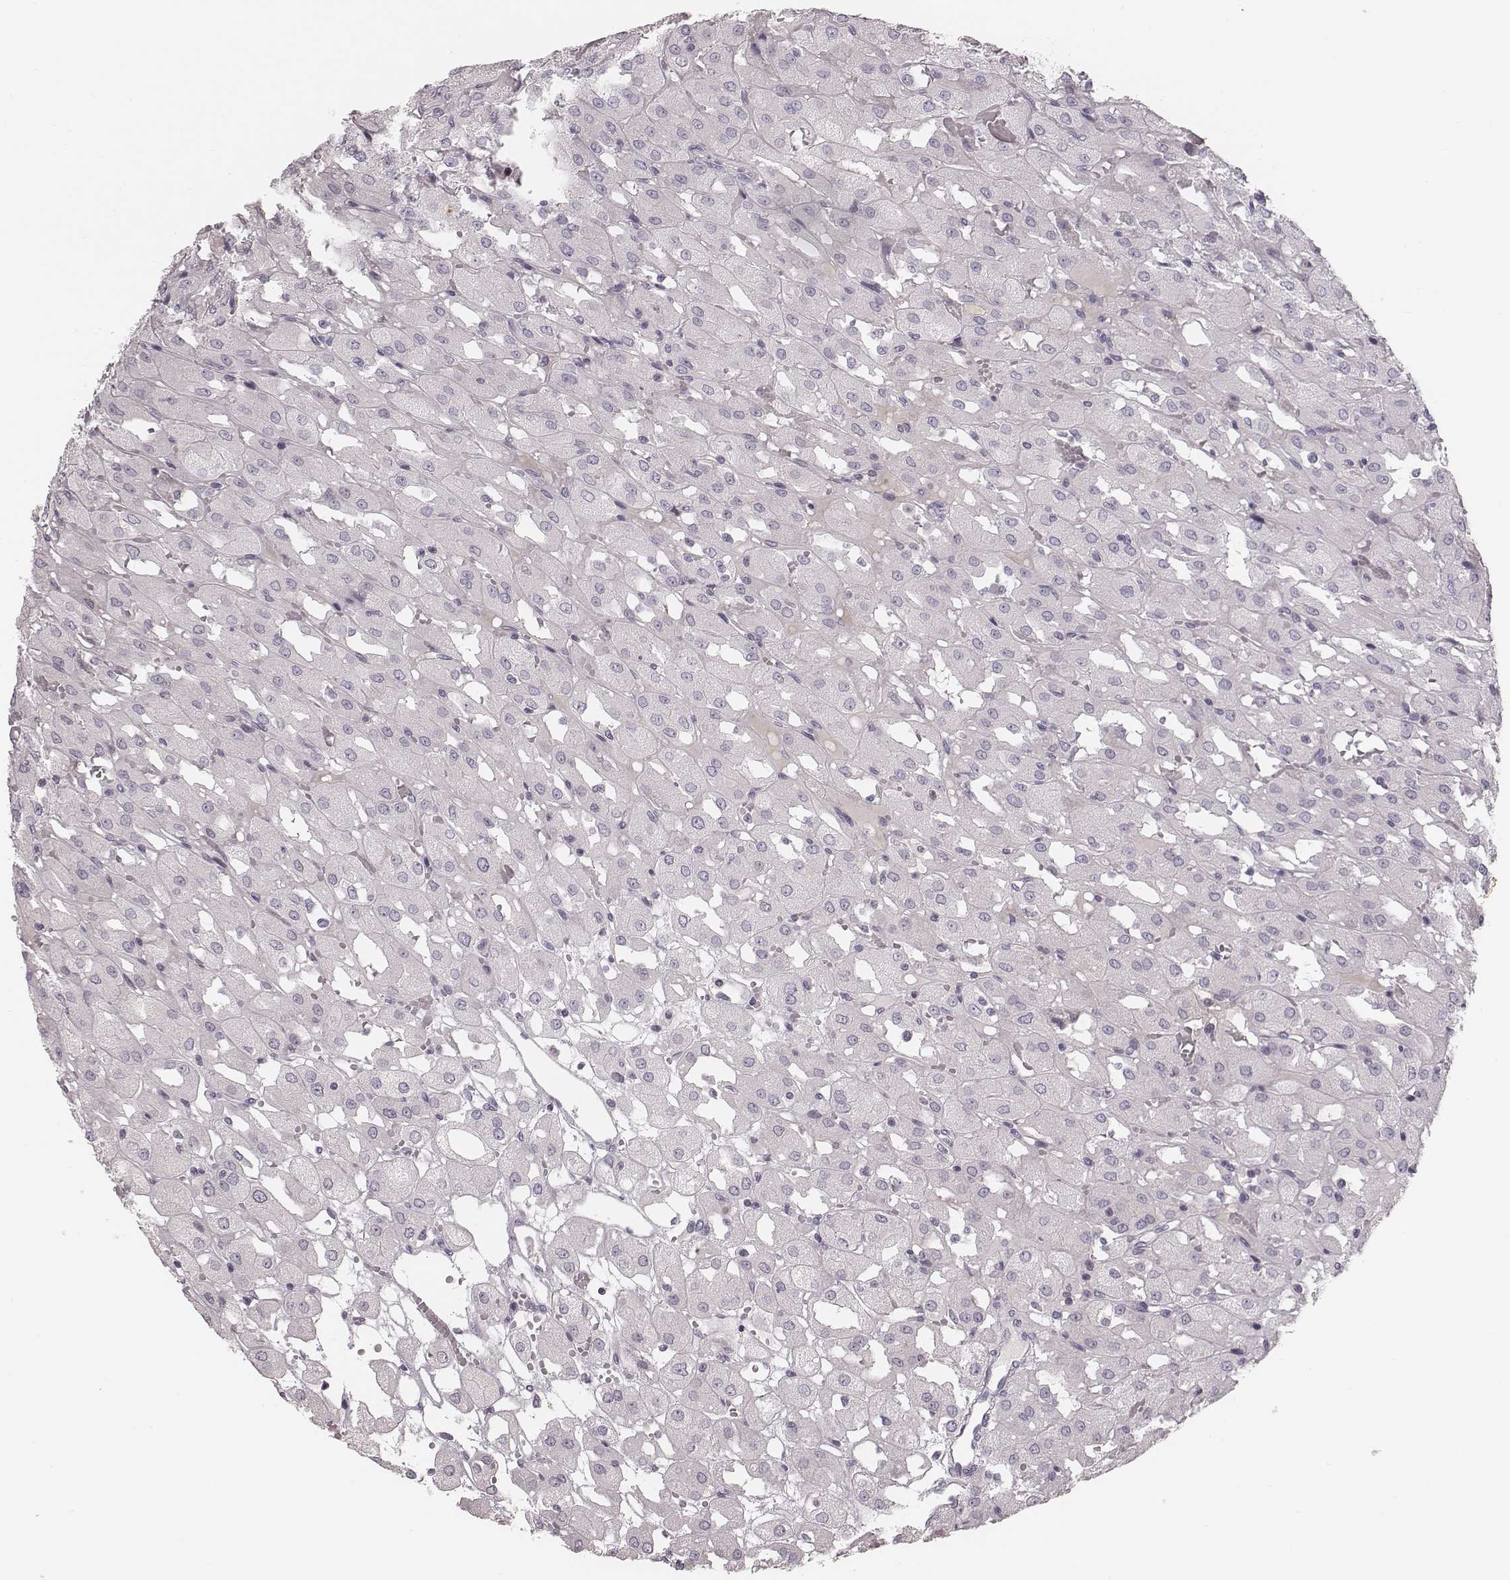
{"staining": {"intensity": "negative", "quantity": "none", "location": "none"}, "tissue": "renal cancer", "cell_type": "Tumor cells", "image_type": "cancer", "snomed": [{"axis": "morphology", "description": "Adenocarcinoma, NOS"}, {"axis": "topography", "description": "Kidney"}], "caption": "Human renal cancer (adenocarcinoma) stained for a protein using immunohistochemistry exhibits no expression in tumor cells.", "gene": "S100Z", "patient": {"sex": "male", "age": 72}}